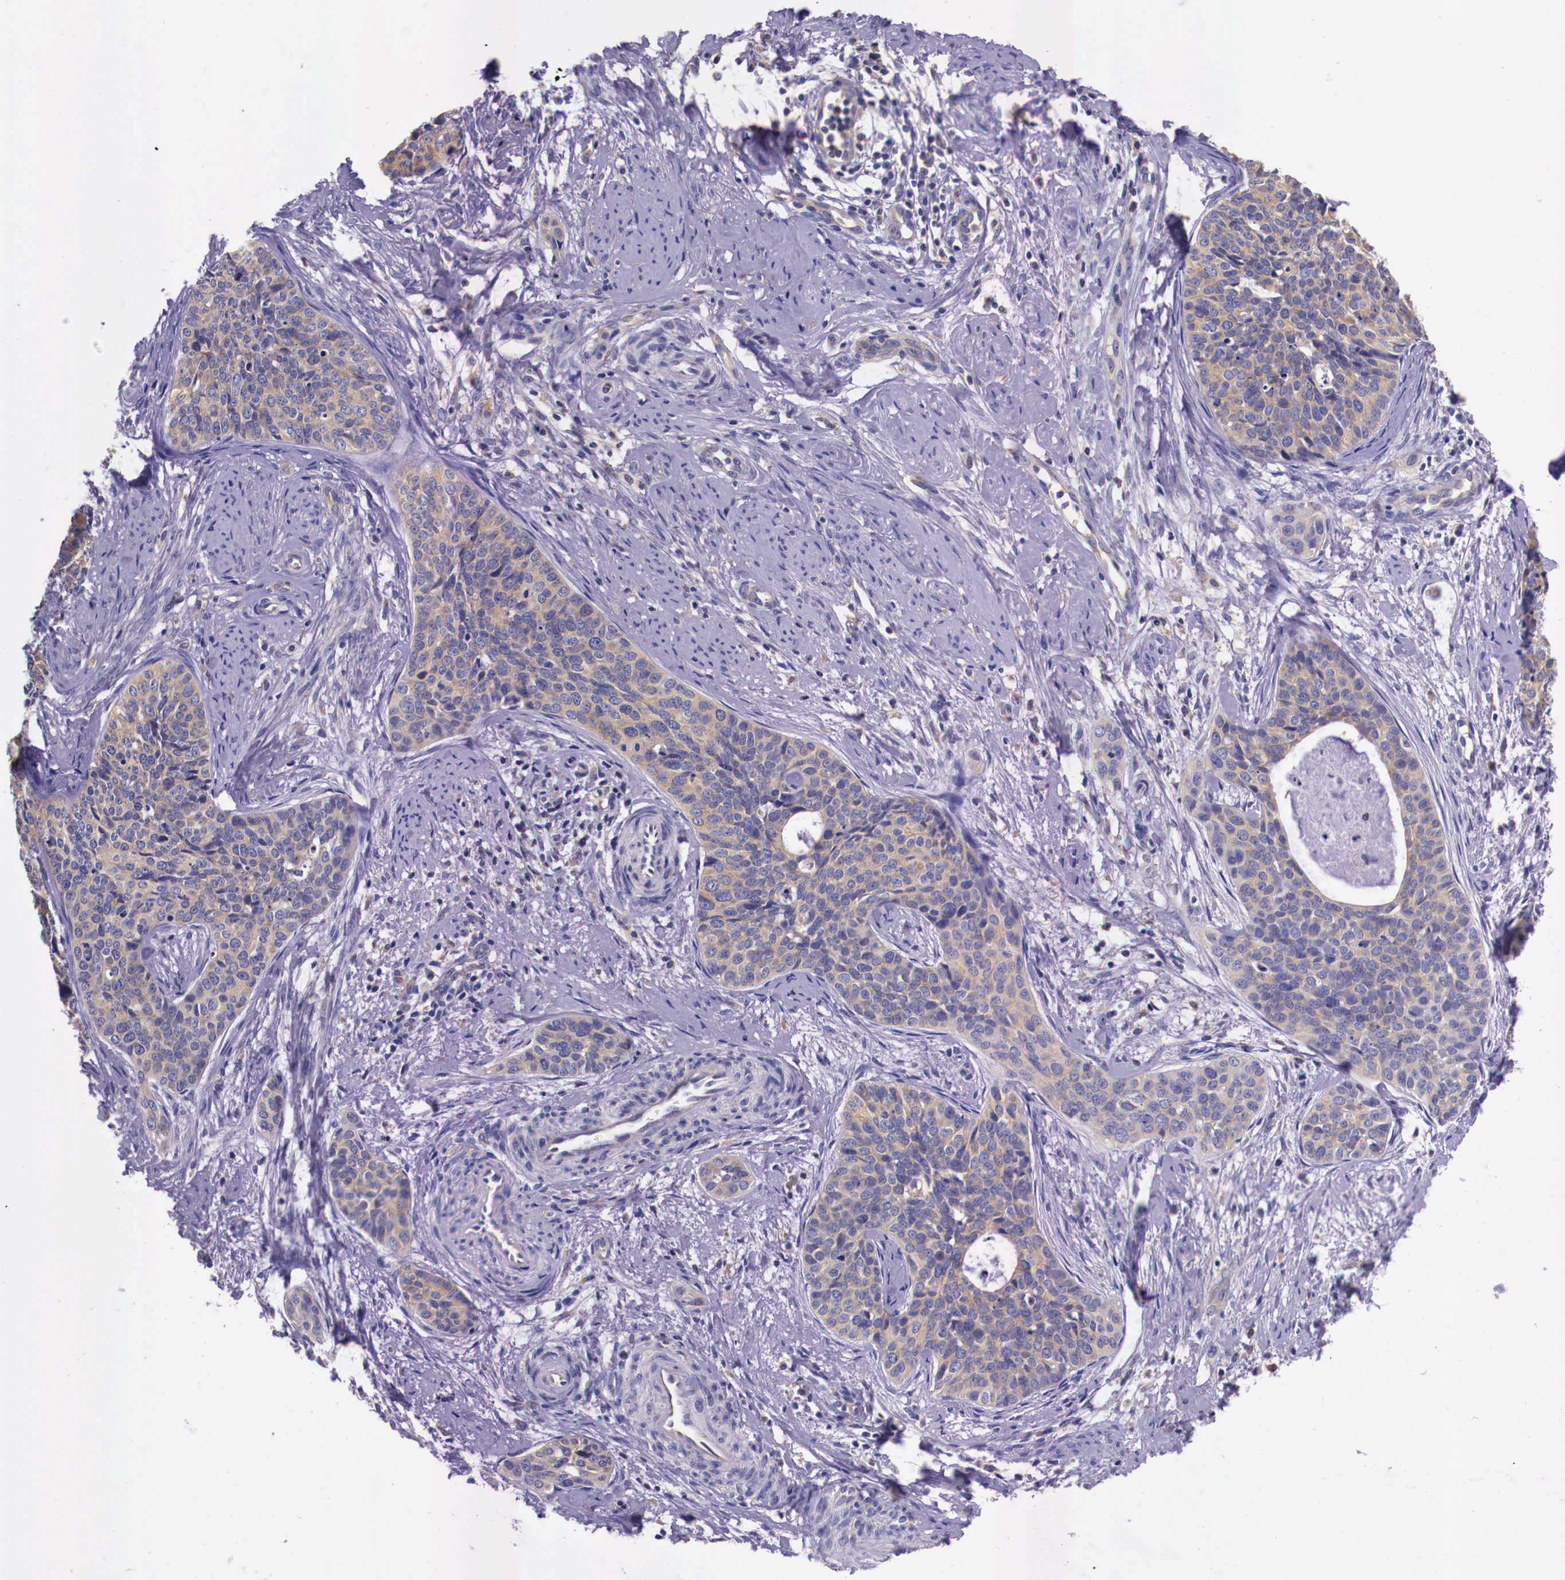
{"staining": {"intensity": "weak", "quantity": "25%-75%", "location": "cytoplasmic/membranous"}, "tissue": "cervical cancer", "cell_type": "Tumor cells", "image_type": "cancer", "snomed": [{"axis": "morphology", "description": "Squamous cell carcinoma, NOS"}, {"axis": "topography", "description": "Cervix"}], "caption": "Immunohistochemical staining of human squamous cell carcinoma (cervical) exhibits low levels of weak cytoplasmic/membranous protein positivity in approximately 25%-75% of tumor cells.", "gene": "GRIPAP1", "patient": {"sex": "female", "age": 34}}